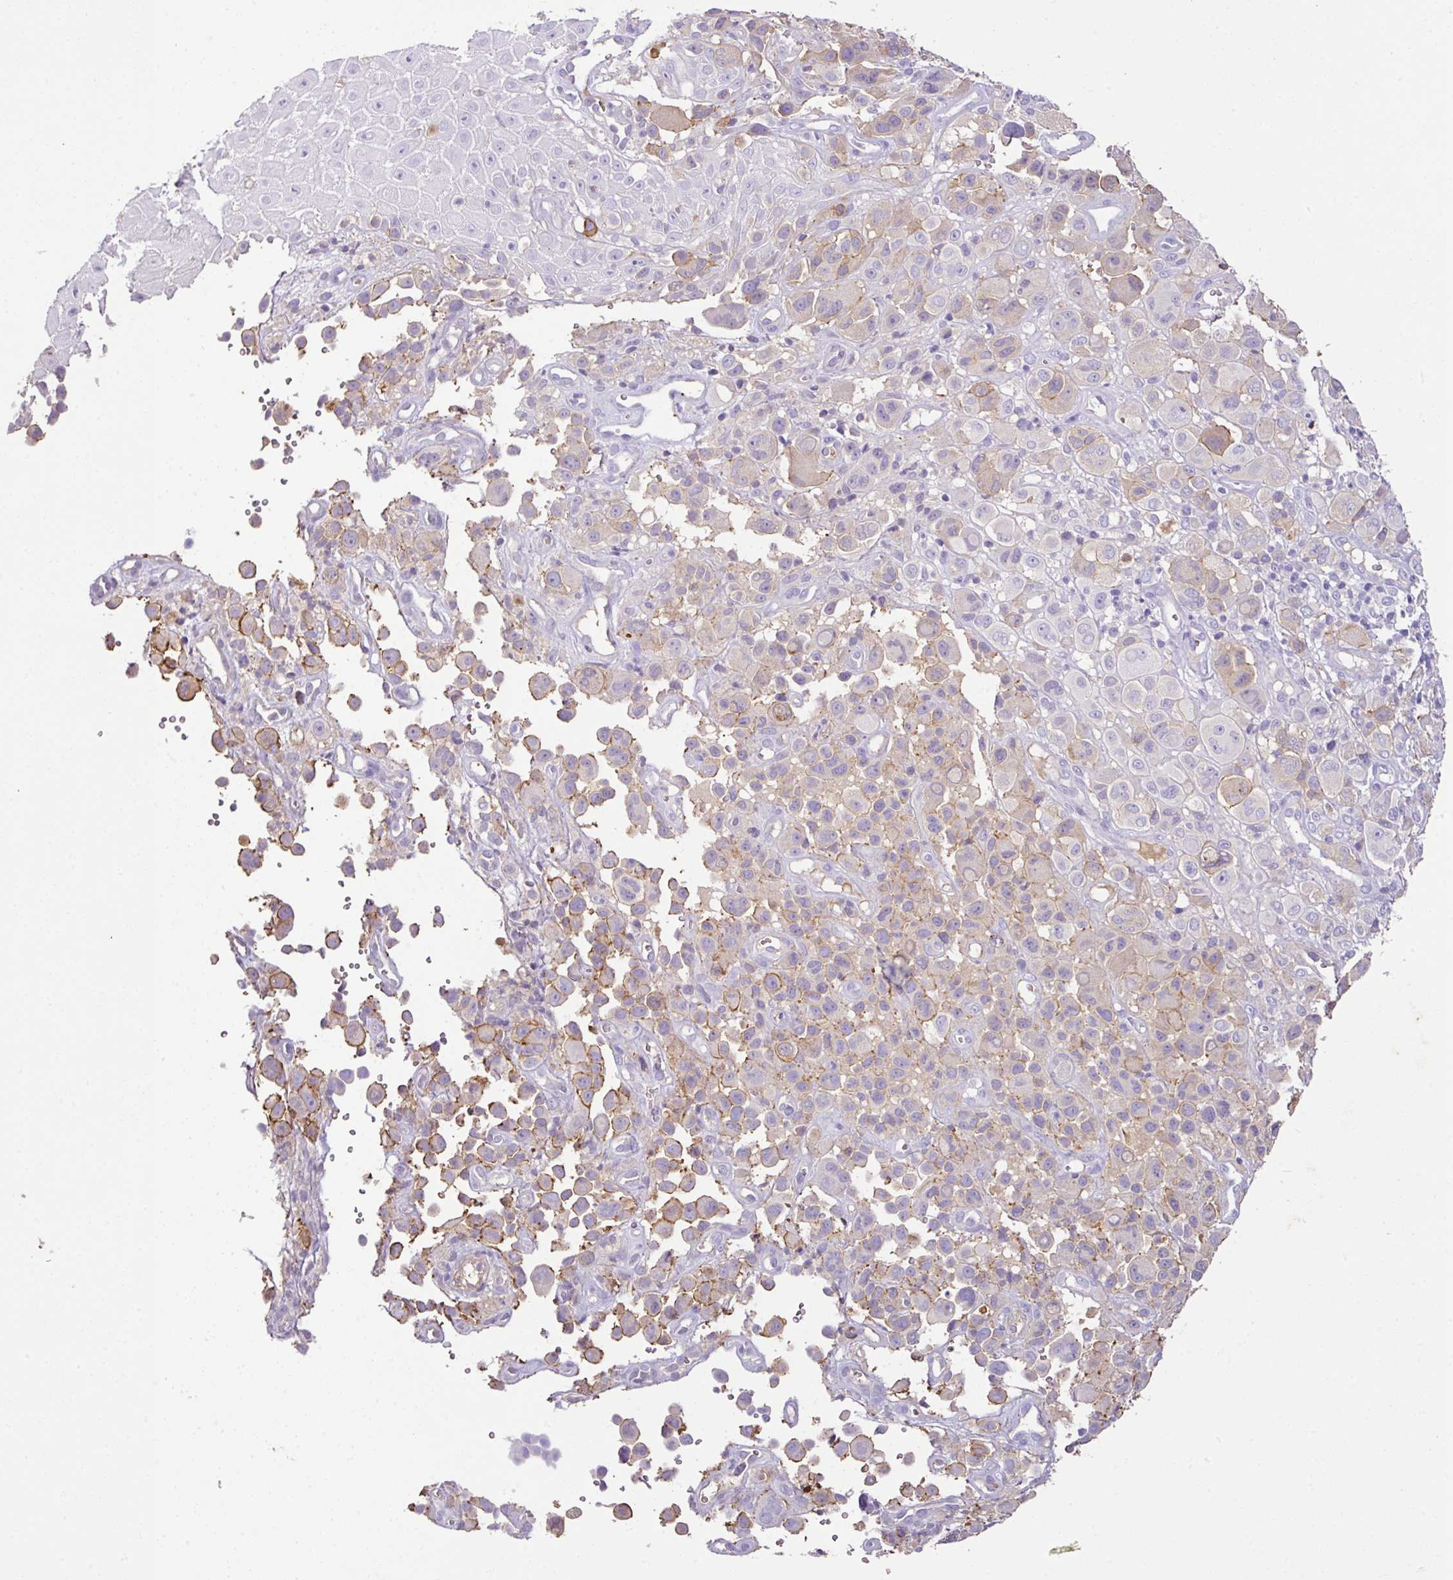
{"staining": {"intensity": "weak", "quantity": "<25%", "location": "cytoplasmic/membranous"}, "tissue": "melanoma", "cell_type": "Tumor cells", "image_type": "cancer", "snomed": [{"axis": "morphology", "description": "Malignant melanoma, NOS"}, {"axis": "topography", "description": "Skin of trunk"}], "caption": "There is no significant expression in tumor cells of malignant melanoma.", "gene": "AGR3", "patient": {"sex": "male", "age": 71}}